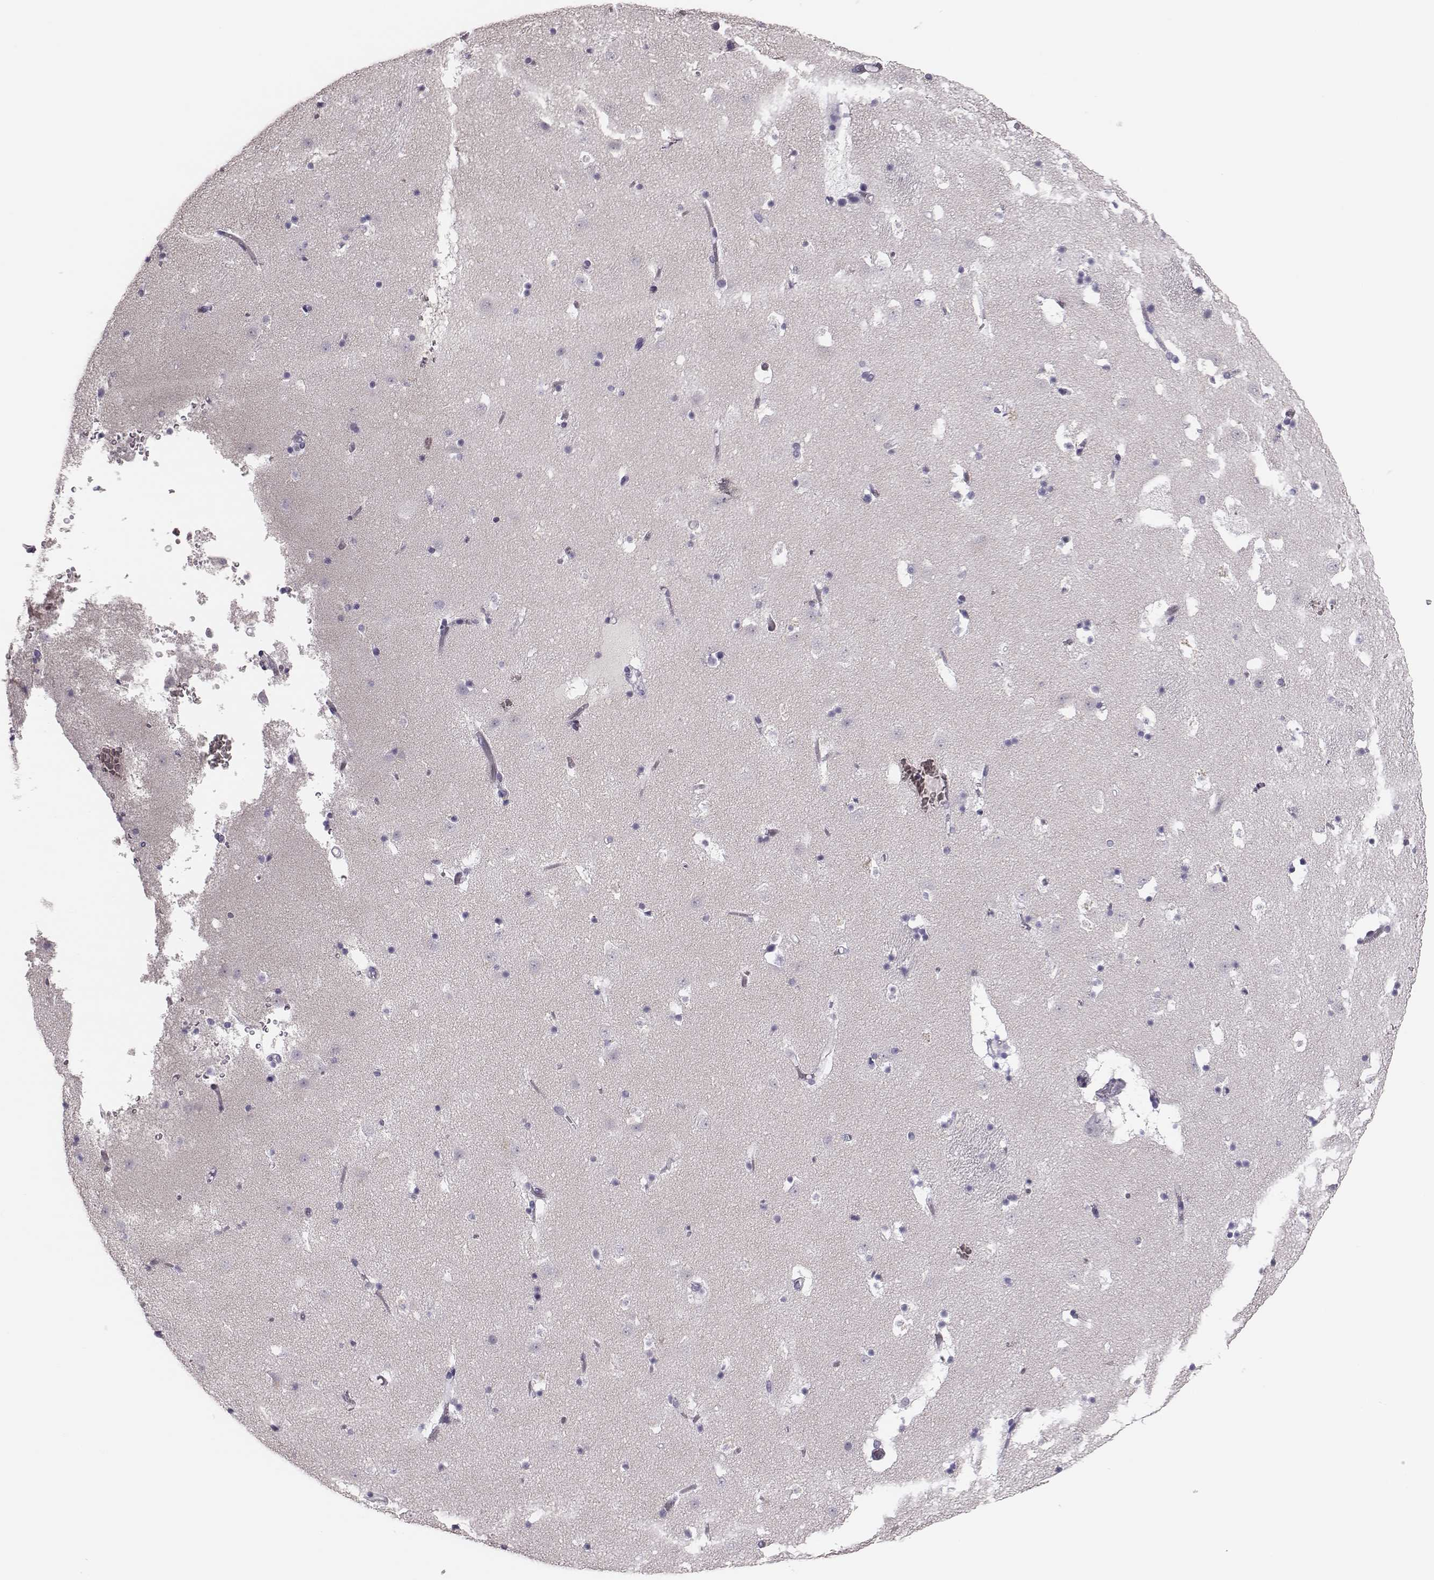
{"staining": {"intensity": "negative", "quantity": "none", "location": "none"}, "tissue": "caudate", "cell_type": "Glial cells", "image_type": "normal", "snomed": [{"axis": "morphology", "description": "Normal tissue, NOS"}, {"axis": "topography", "description": "Lateral ventricle wall"}], "caption": "The image exhibits no staining of glial cells in benign caudate.", "gene": "CSH1", "patient": {"sex": "female", "age": 42}}